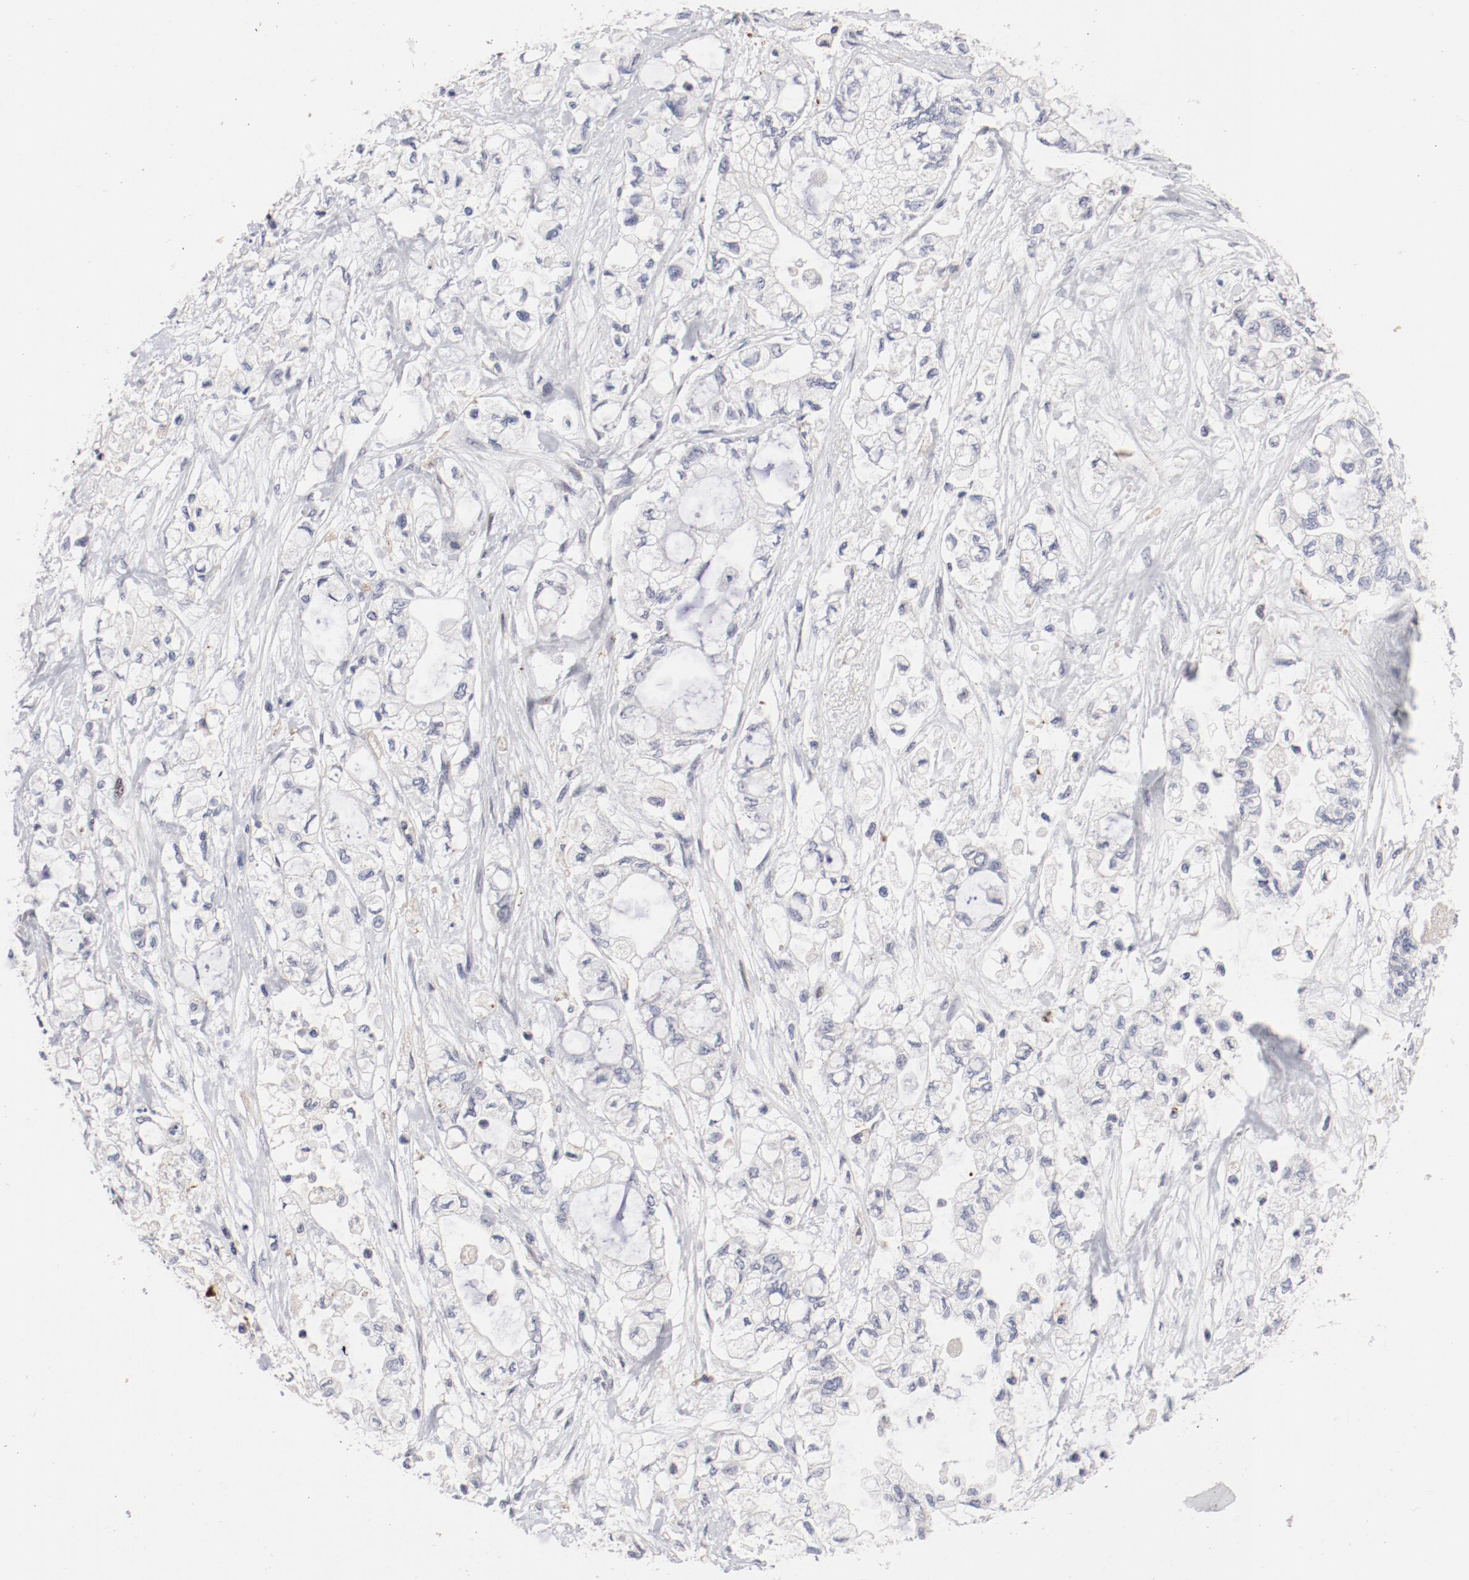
{"staining": {"intensity": "negative", "quantity": "none", "location": "none"}, "tissue": "pancreatic cancer", "cell_type": "Tumor cells", "image_type": "cancer", "snomed": [{"axis": "morphology", "description": "Adenocarcinoma, NOS"}, {"axis": "topography", "description": "Pancreas"}], "caption": "Pancreatic cancer (adenocarcinoma) stained for a protein using immunohistochemistry demonstrates no staining tumor cells.", "gene": "FSCB", "patient": {"sex": "male", "age": 79}}